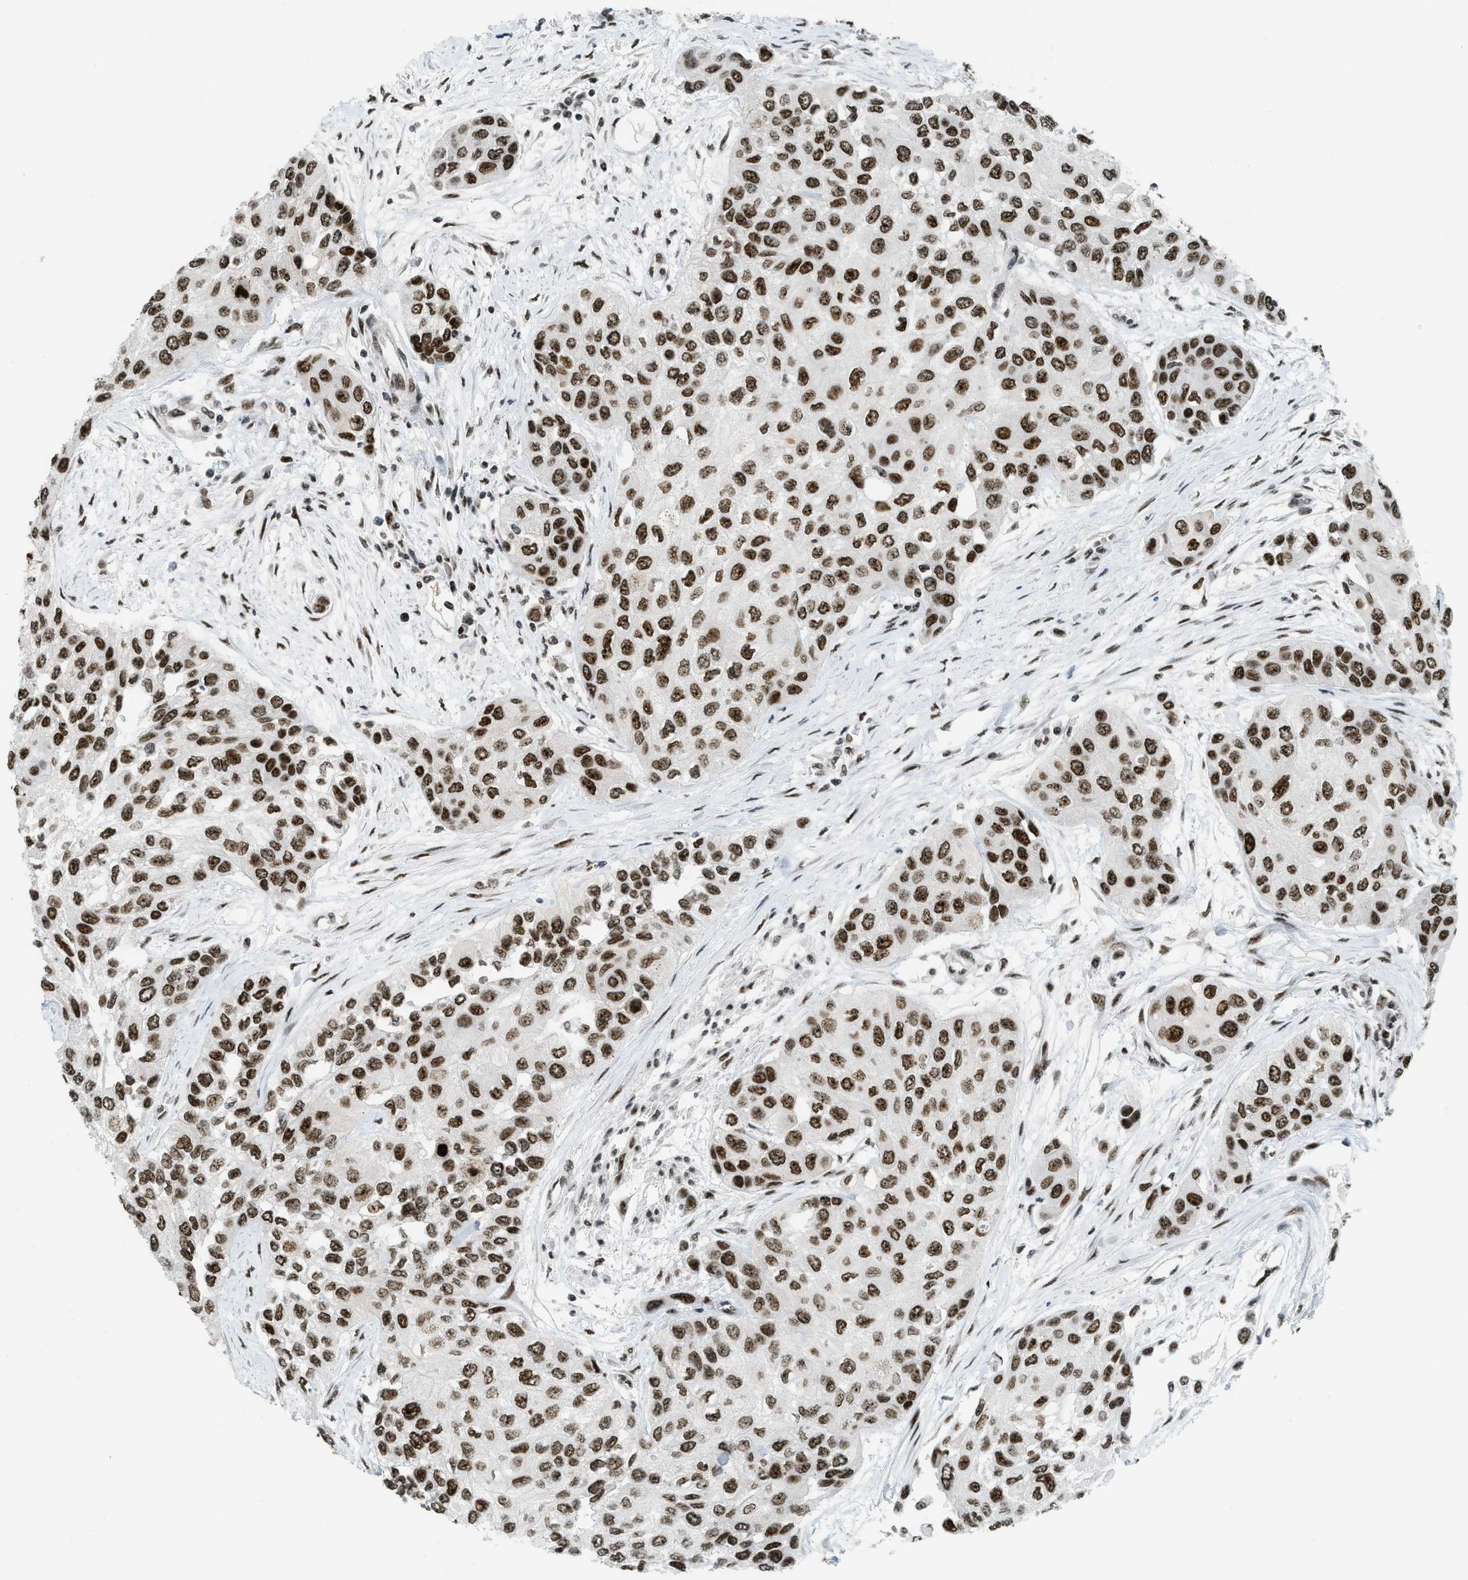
{"staining": {"intensity": "strong", "quantity": ">75%", "location": "nuclear"}, "tissue": "urothelial cancer", "cell_type": "Tumor cells", "image_type": "cancer", "snomed": [{"axis": "morphology", "description": "Urothelial carcinoma, High grade"}, {"axis": "topography", "description": "Urinary bladder"}], "caption": "Immunohistochemistry of human high-grade urothelial carcinoma shows high levels of strong nuclear positivity in about >75% of tumor cells.", "gene": "URB1", "patient": {"sex": "female", "age": 56}}